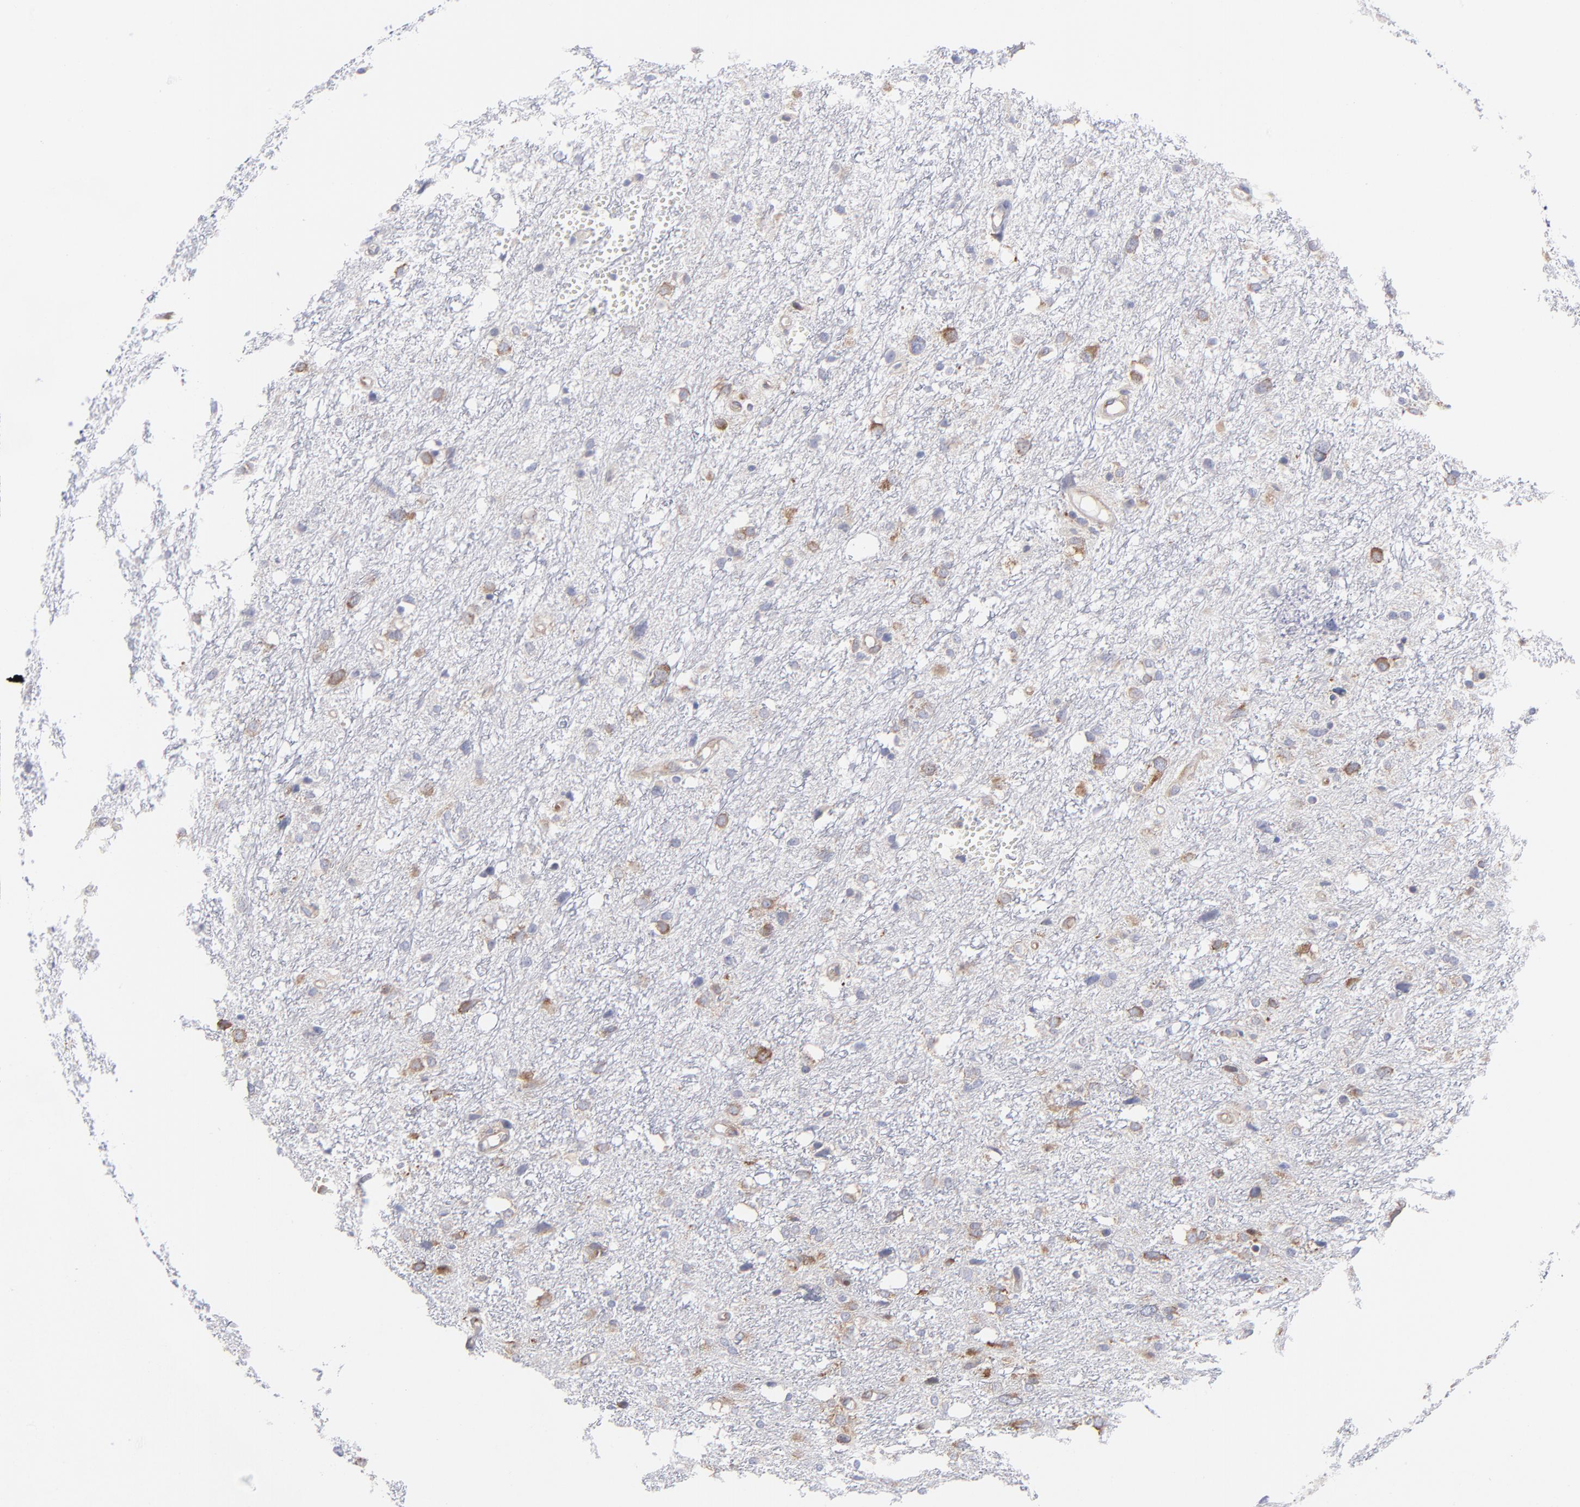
{"staining": {"intensity": "moderate", "quantity": "<25%", "location": "cytoplasmic/membranous"}, "tissue": "glioma", "cell_type": "Tumor cells", "image_type": "cancer", "snomed": [{"axis": "morphology", "description": "Glioma, malignant, High grade"}, {"axis": "topography", "description": "Brain"}], "caption": "Glioma tissue shows moderate cytoplasmic/membranous expression in about <25% of tumor cells, visualized by immunohistochemistry.", "gene": "EIF2AK2", "patient": {"sex": "female", "age": 59}}